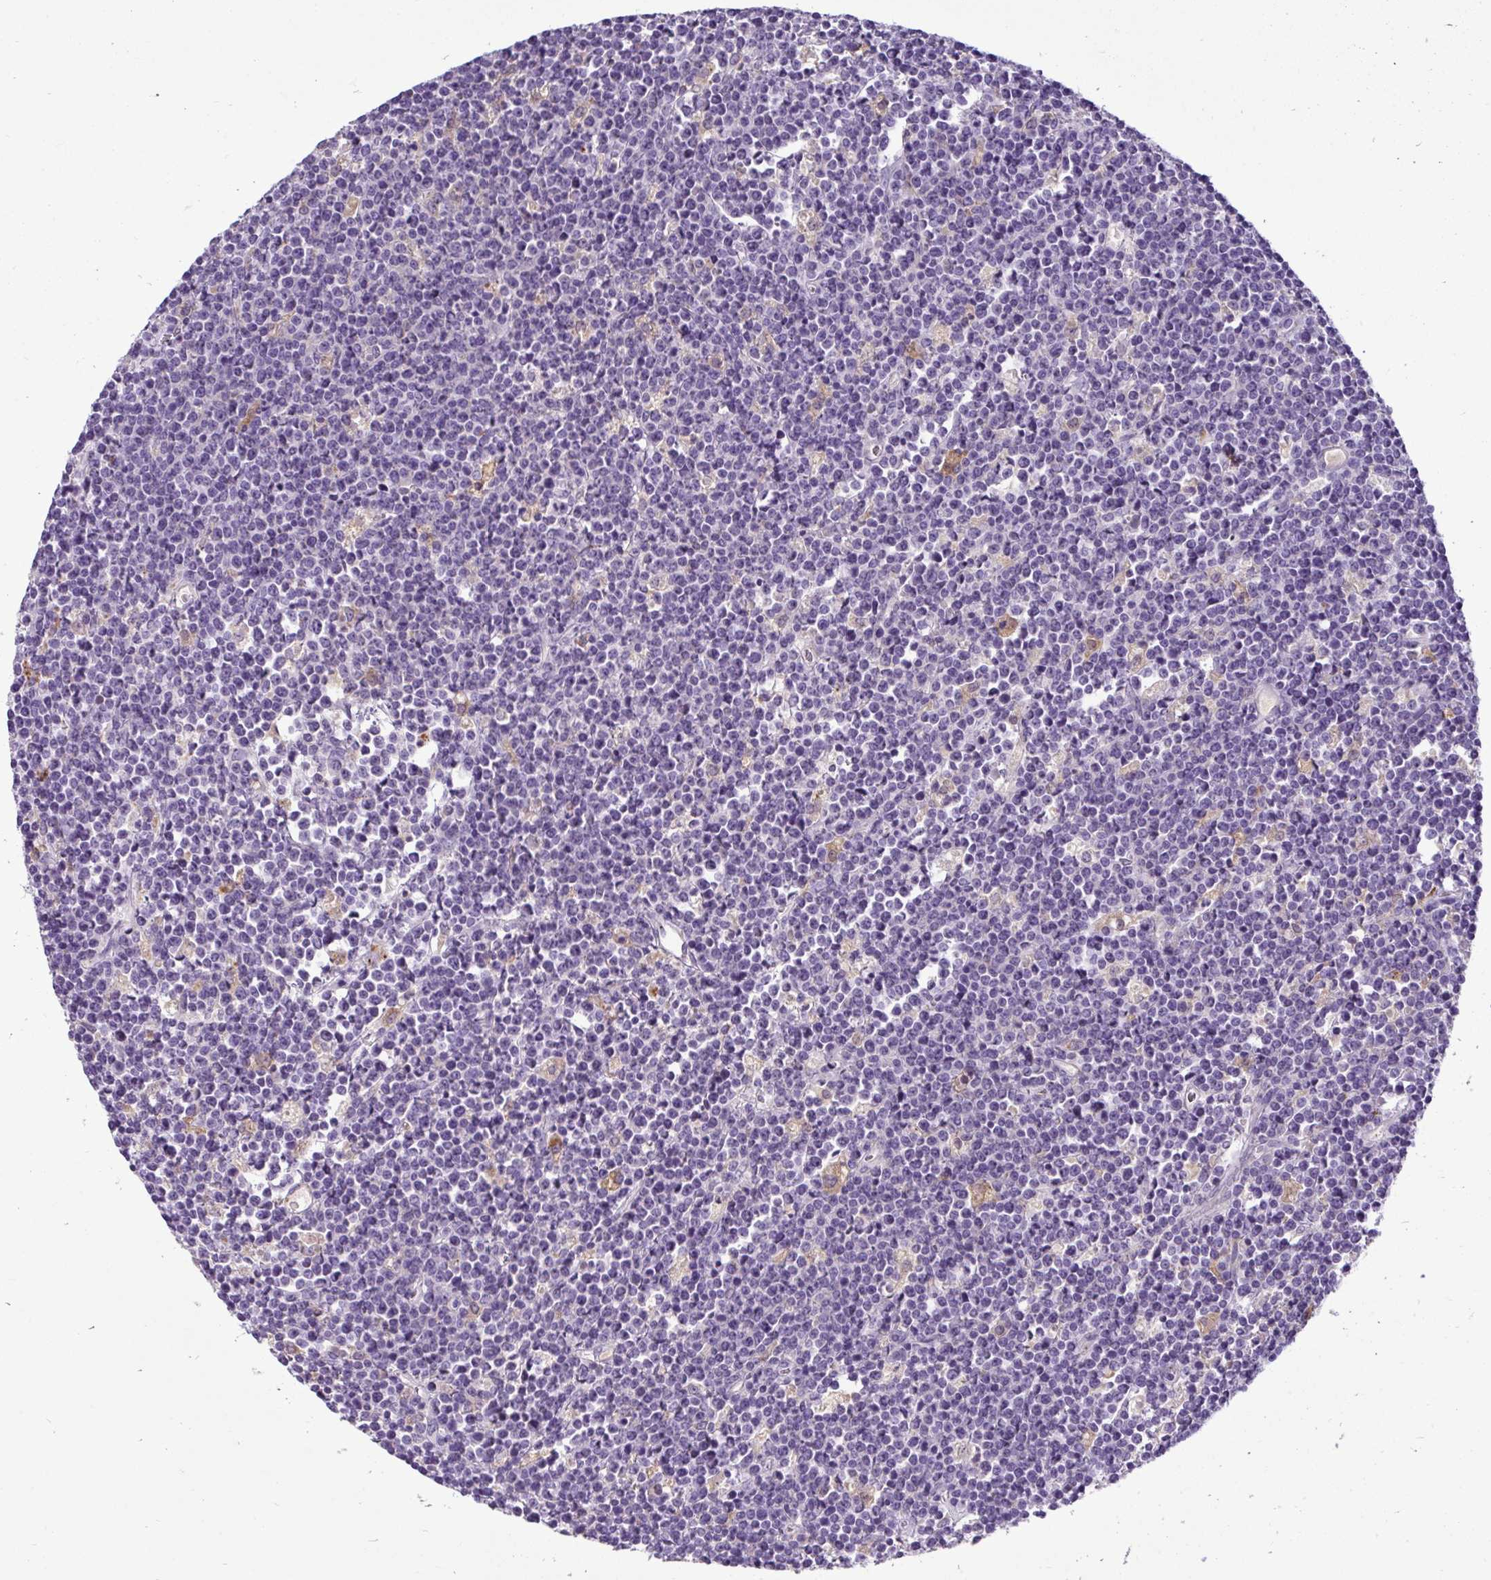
{"staining": {"intensity": "negative", "quantity": "none", "location": "none"}, "tissue": "lymphoma", "cell_type": "Tumor cells", "image_type": "cancer", "snomed": [{"axis": "morphology", "description": "Malignant lymphoma, non-Hodgkin's type, High grade"}, {"axis": "topography", "description": "Ovary"}], "caption": "High magnification brightfield microscopy of high-grade malignant lymphoma, non-Hodgkin's type stained with DAB (3,3'-diaminobenzidine) (brown) and counterstained with hematoxylin (blue): tumor cells show no significant staining. Brightfield microscopy of immunohistochemistry stained with DAB (3,3'-diaminobenzidine) (brown) and hematoxylin (blue), captured at high magnification.", "gene": "CTSZ", "patient": {"sex": "female", "age": 56}}